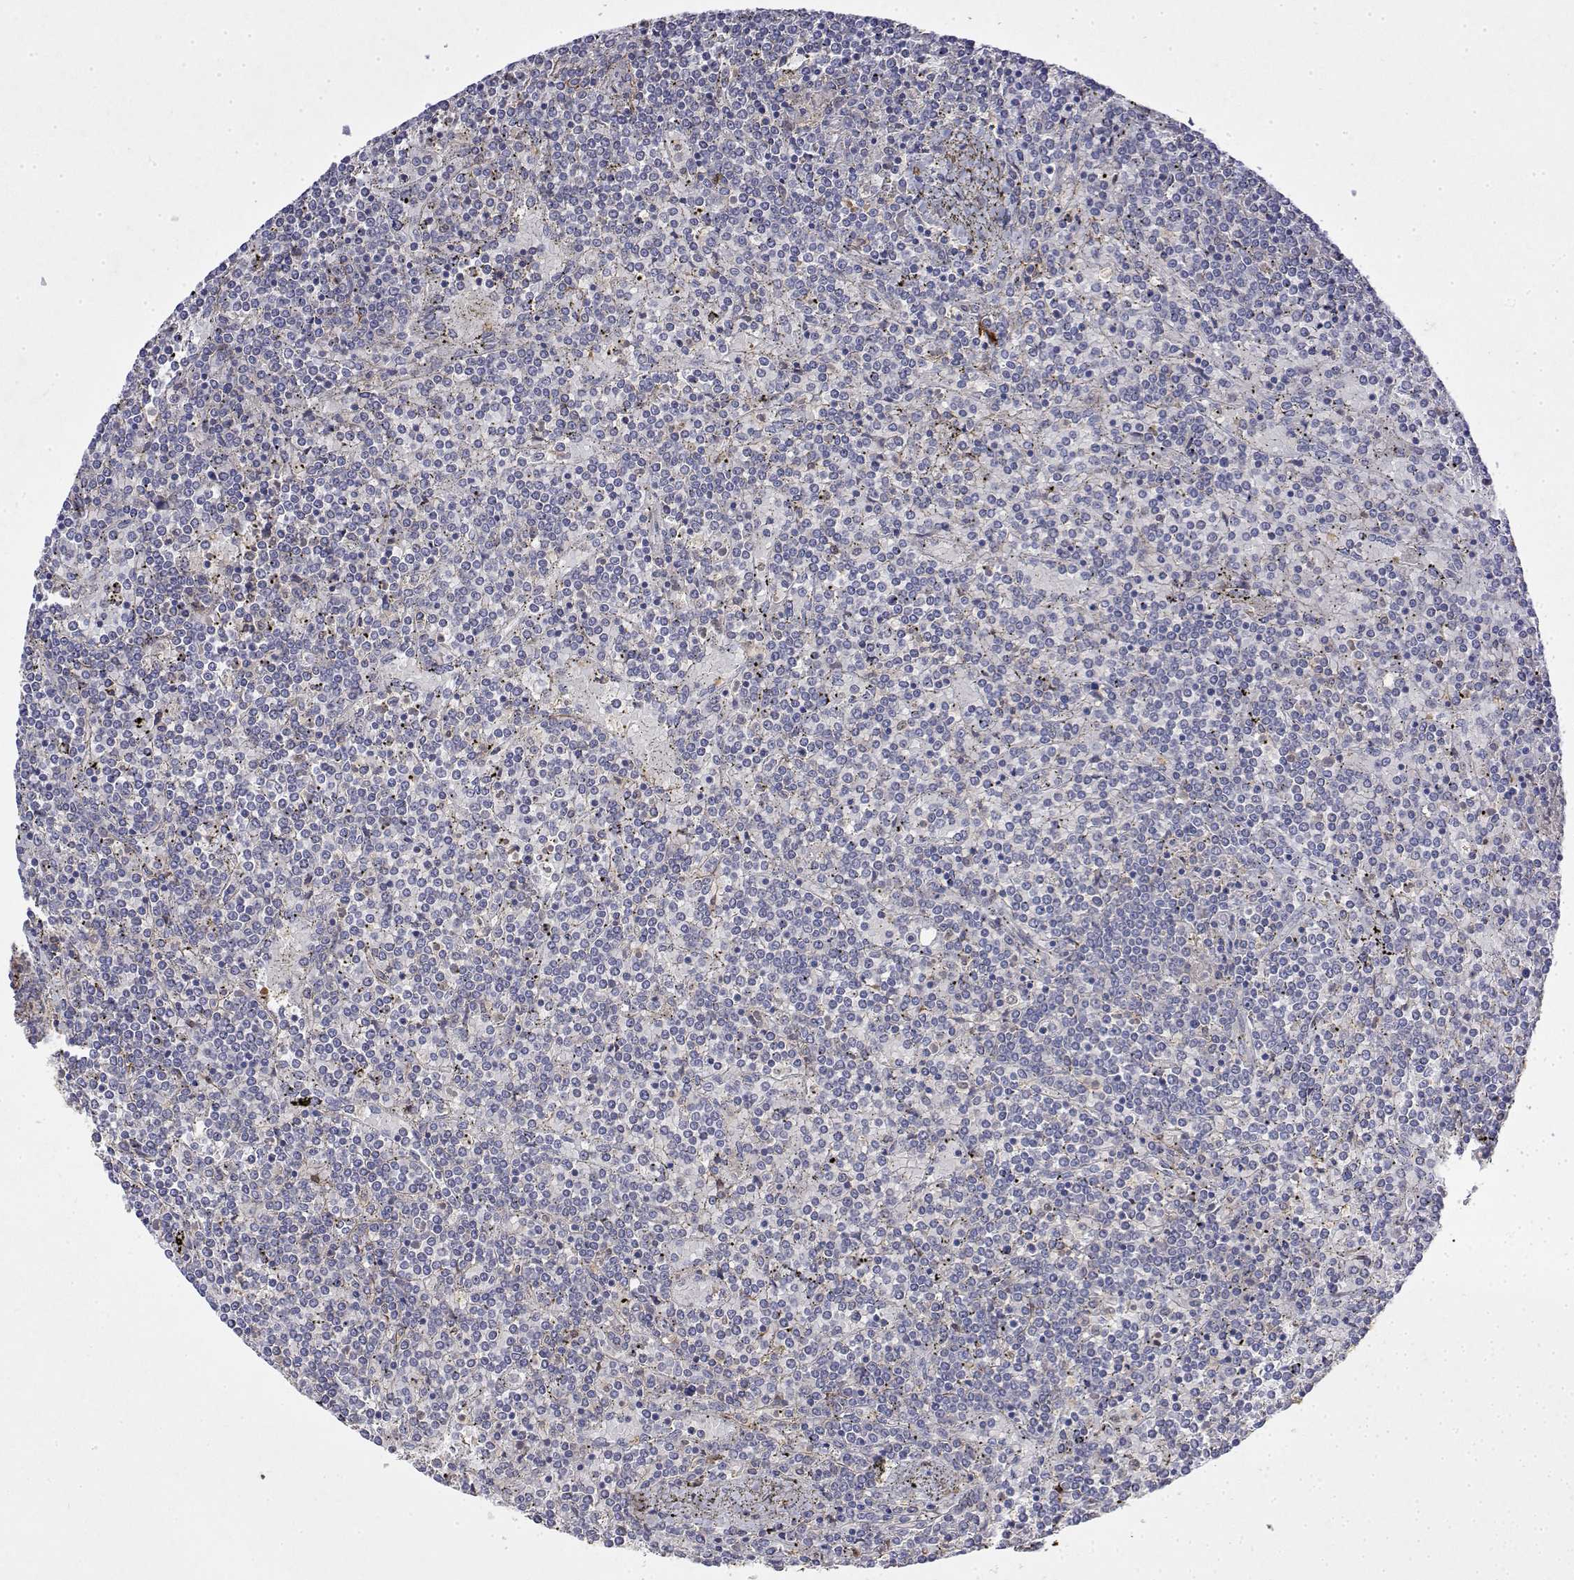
{"staining": {"intensity": "negative", "quantity": "none", "location": "none"}, "tissue": "lymphoma", "cell_type": "Tumor cells", "image_type": "cancer", "snomed": [{"axis": "morphology", "description": "Malignant lymphoma, non-Hodgkin's type, Low grade"}, {"axis": "topography", "description": "Spleen"}], "caption": "Immunohistochemistry histopathology image of neoplastic tissue: human lymphoma stained with DAB exhibits no significant protein staining in tumor cells. (DAB immunohistochemistry (IHC) with hematoxylin counter stain).", "gene": "SOWAHD", "patient": {"sex": "female", "age": 19}}